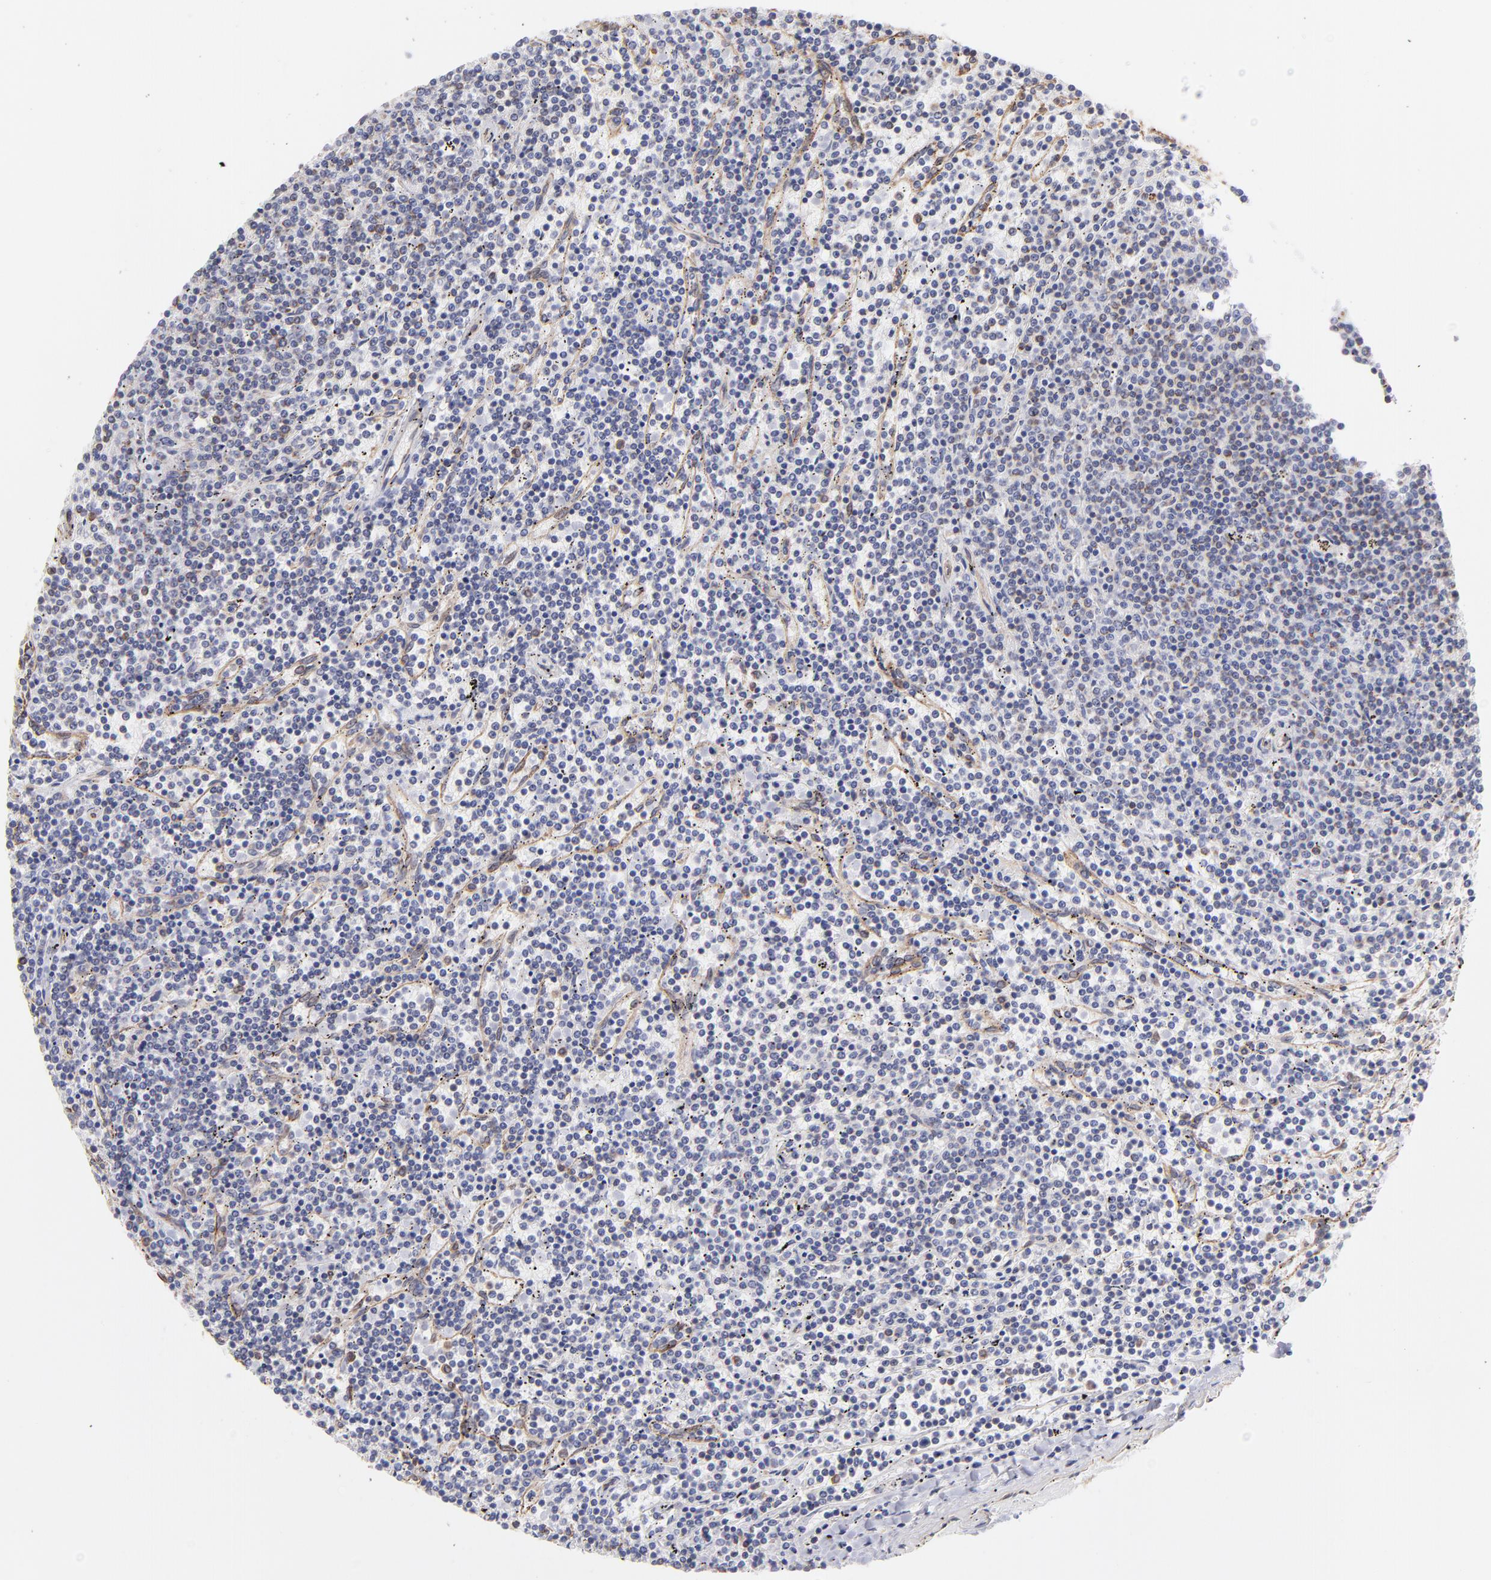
{"staining": {"intensity": "negative", "quantity": "none", "location": "none"}, "tissue": "lymphoma", "cell_type": "Tumor cells", "image_type": "cancer", "snomed": [{"axis": "morphology", "description": "Malignant lymphoma, non-Hodgkin's type, Low grade"}, {"axis": "topography", "description": "Spleen"}], "caption": "IHC micrograph of human malignant lymphoma, non-Hodgkin's type (low-grade) stained for a protein (brown), which reveals no staining in tumor cells.", "gene": "PLEC", "patient": {"sex": "female", "age": 50}}